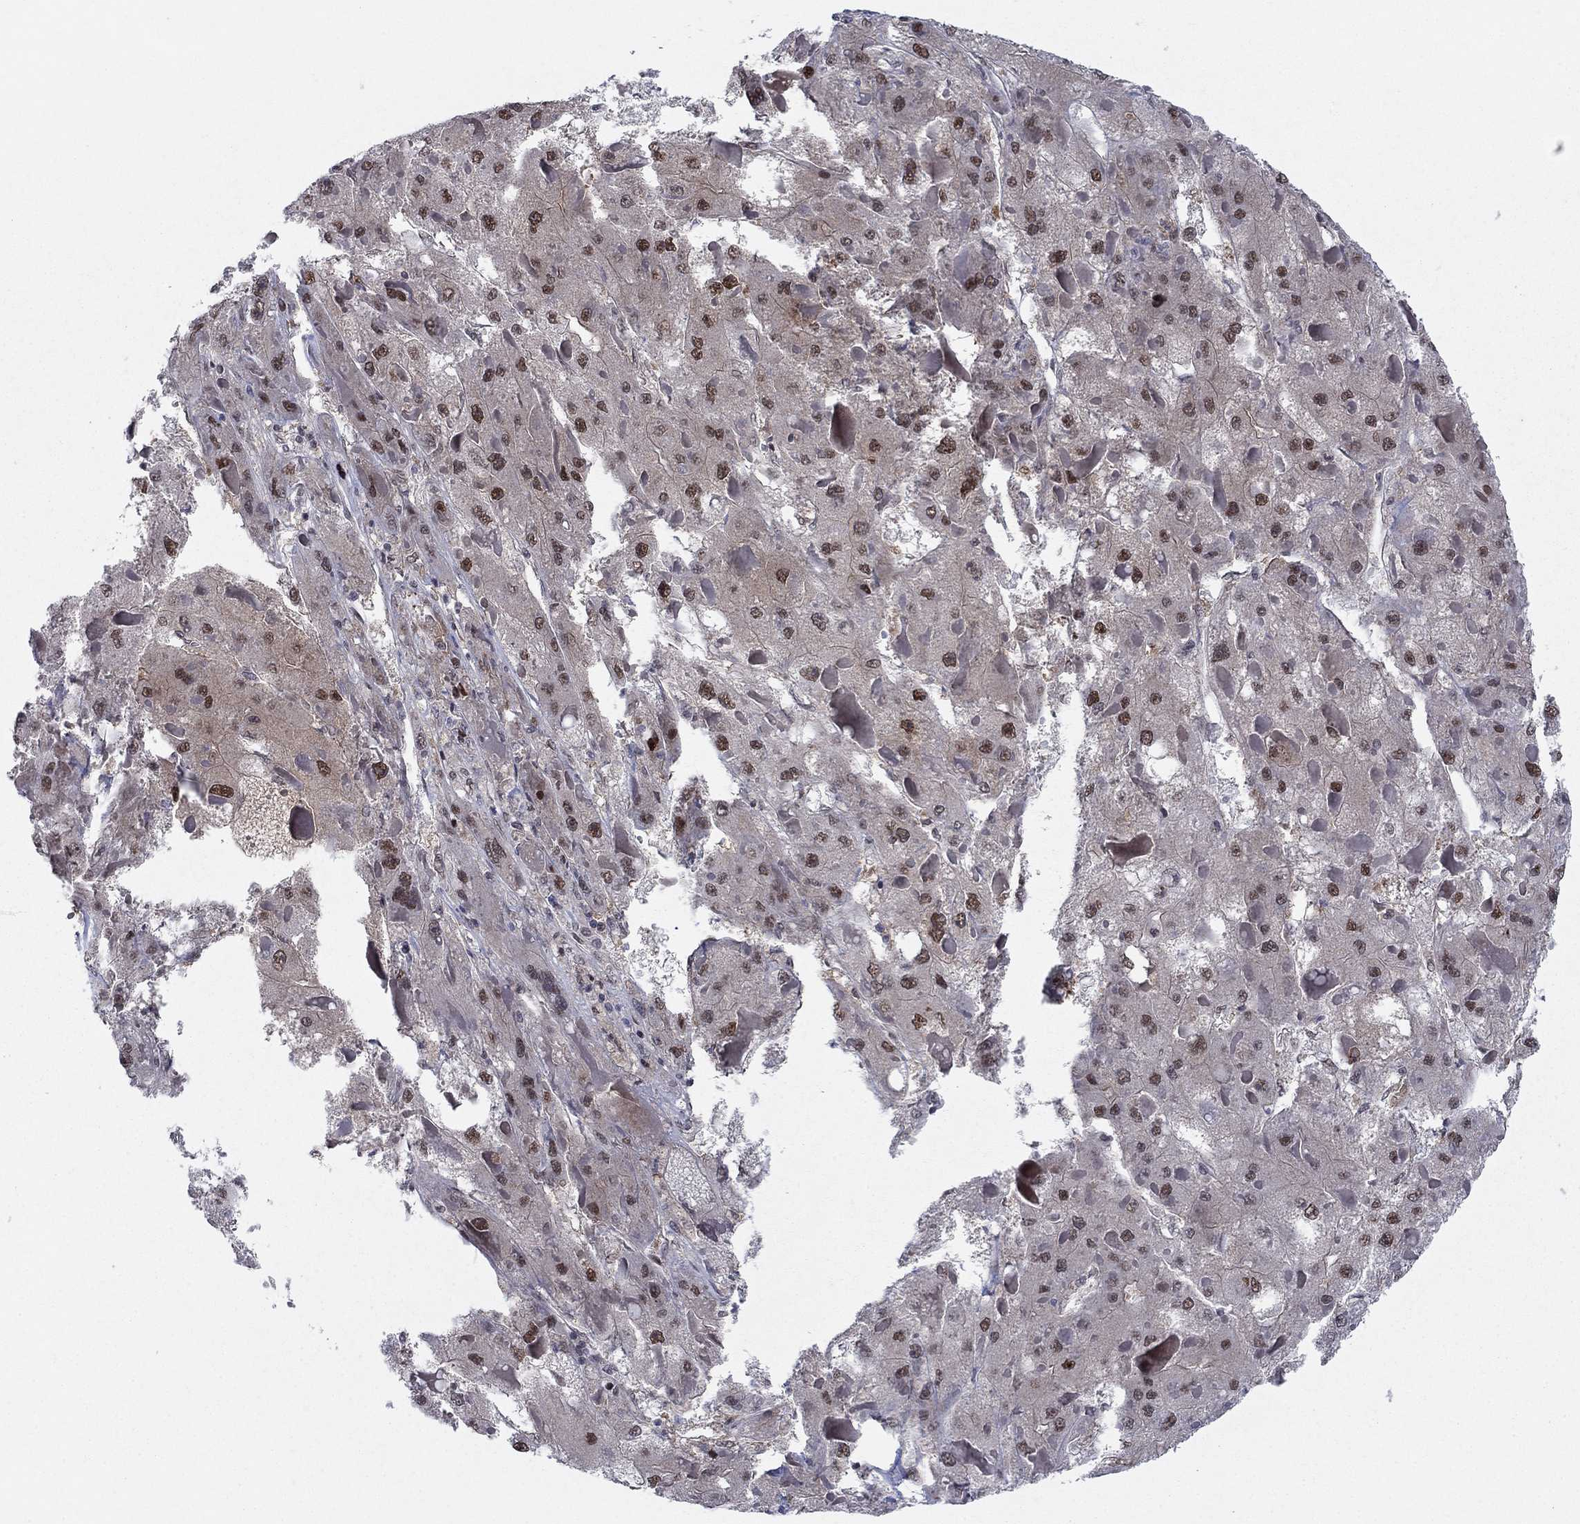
{"staining": {"intensity": "strong", "quantity": "<25%", "location": "nuclear"}, "tissue": "liver cancer", "cell_type": "Tumor cells", "image_type": "cancer", "snomed": [{"axis": "morphology", "description": "Carcinoma, Hepatocellular, NOS"}, {"axis": "topography", "description": "Liver"}], "caption": "IHC histopathology image of neoplastic tissue: liver cancer (hepatocellular carcinoma) stained using IHC demonstrates medium levels of strong protein expression localized specifically in the nuclear of tumor cells, appearing as a nuclear brown color.", "gene": "PSMC1", "patient": {"sex": "female", "age": 73}}